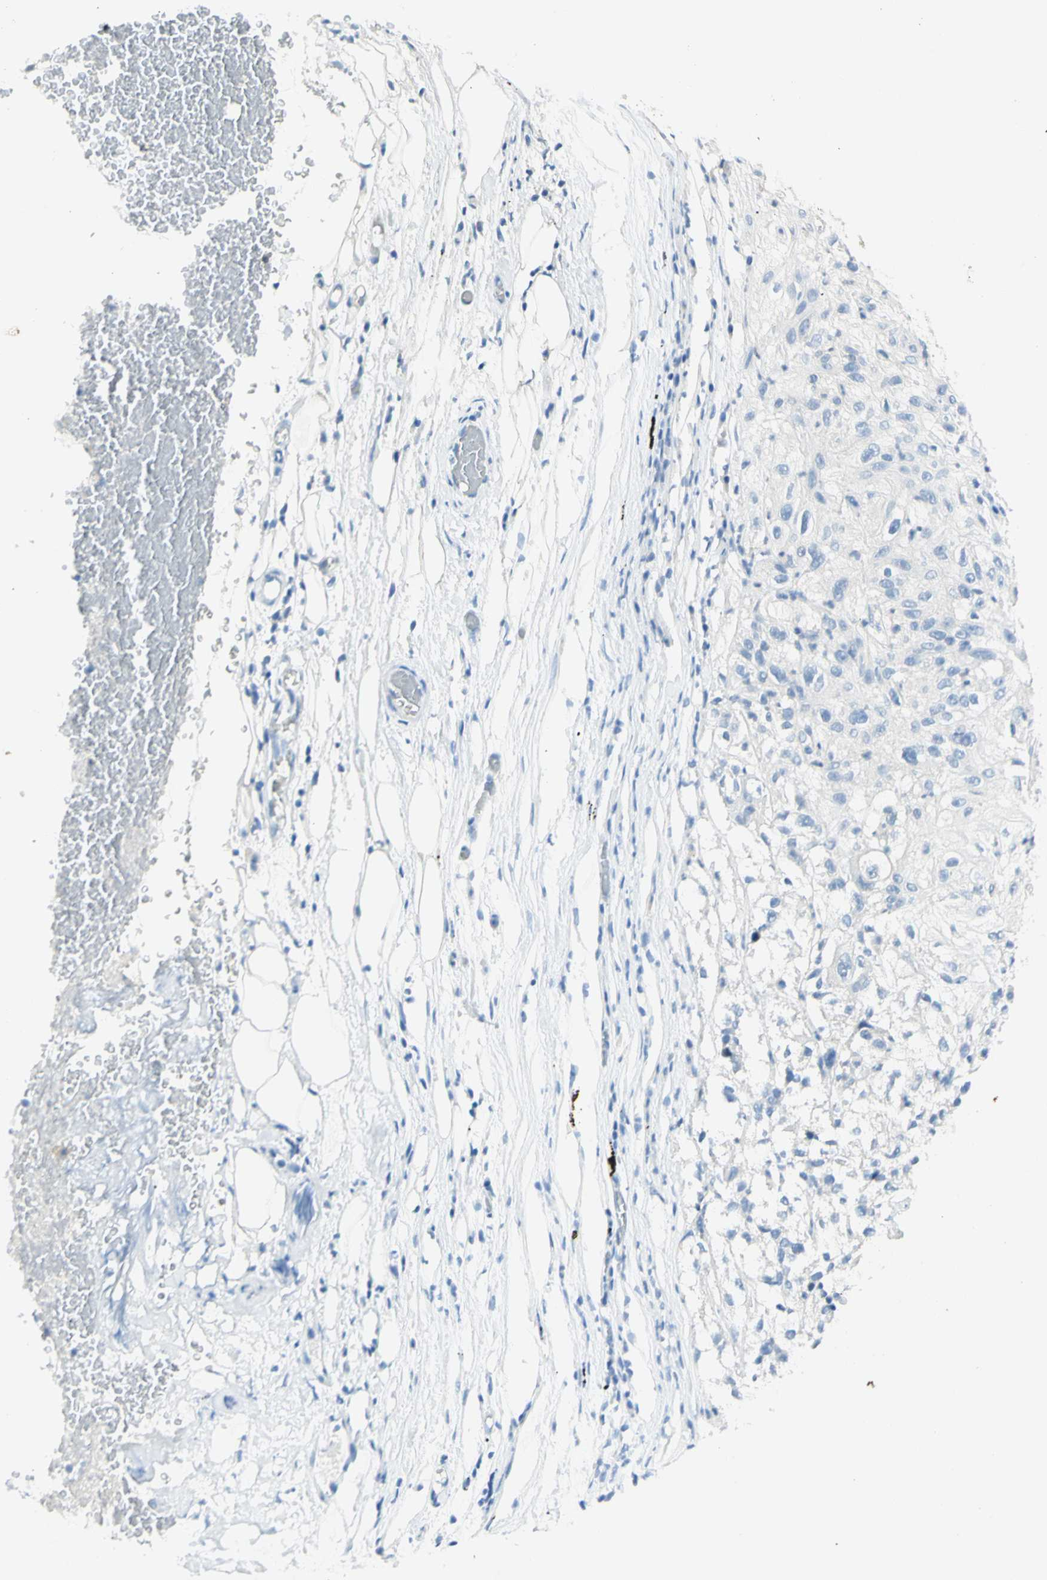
{"staining": {"intensity": "negative", "quantity": "none", "location": "none"}, "tissue": "lung cancer", "cell_type": "Tumor cells", "image_type": "cancer", "snomed": [{"axis": "morphology", "description": "Inflammation, NOS"}, {"axis": "morphology", "description": "Squamous cell carcinoma, NOS"}, {"axis": "topography", "description": "Lymph node"}, {"axis": "topography", "description": "Soft tissue"}, {"axis": "topography", "description": "Lung"}], "caption": "Protein analysis of lung squamous cell carcinoma shows no significant staining in tumor cells.", "gene": "GDF15", "patient": {"sex": "male", "age": 66}}